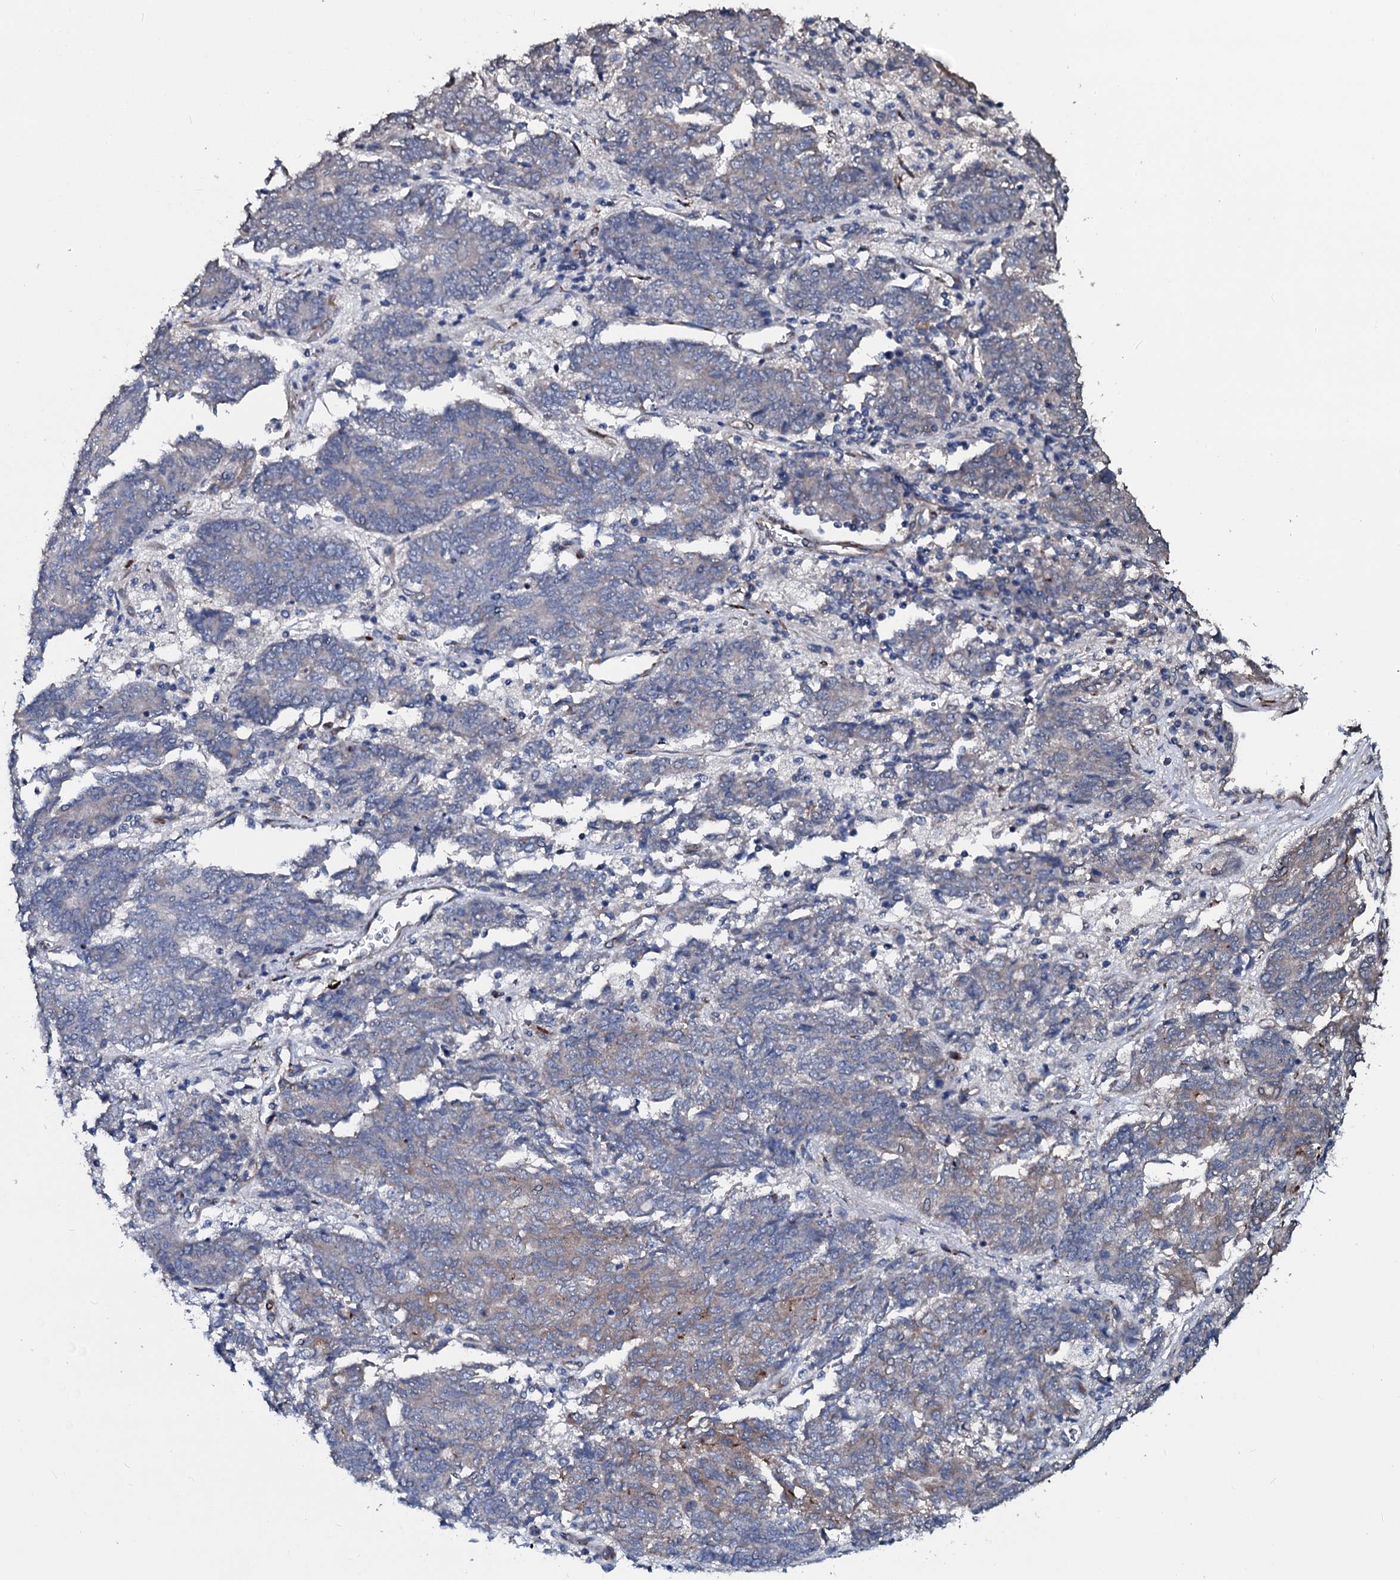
{"staining": {"intensity": "negative", "quantity": "none", "location": "none"}, "tissue": "endometrial cancer", "cell_type": "Tumor cells", "image_type": "cancer", "snomed": [{"axis": "morphology", "description": "Adenocarcinoma, NOS"}, {"axis": "topography", "description": "Endometrium"}], "caption": "A photomicrograph of human endometrial cancer (adenocarcinoma) is negative for staining in tumor cells. The staining was performed using DAB (3,3'-diaminobenzidine) to visualize the protein expression in brown, while the nuclei were stained in blue with hematoxylin (Magnification: 20x).", "gene": "IL12B", "patient": {"sex": "female", "age": 80}}